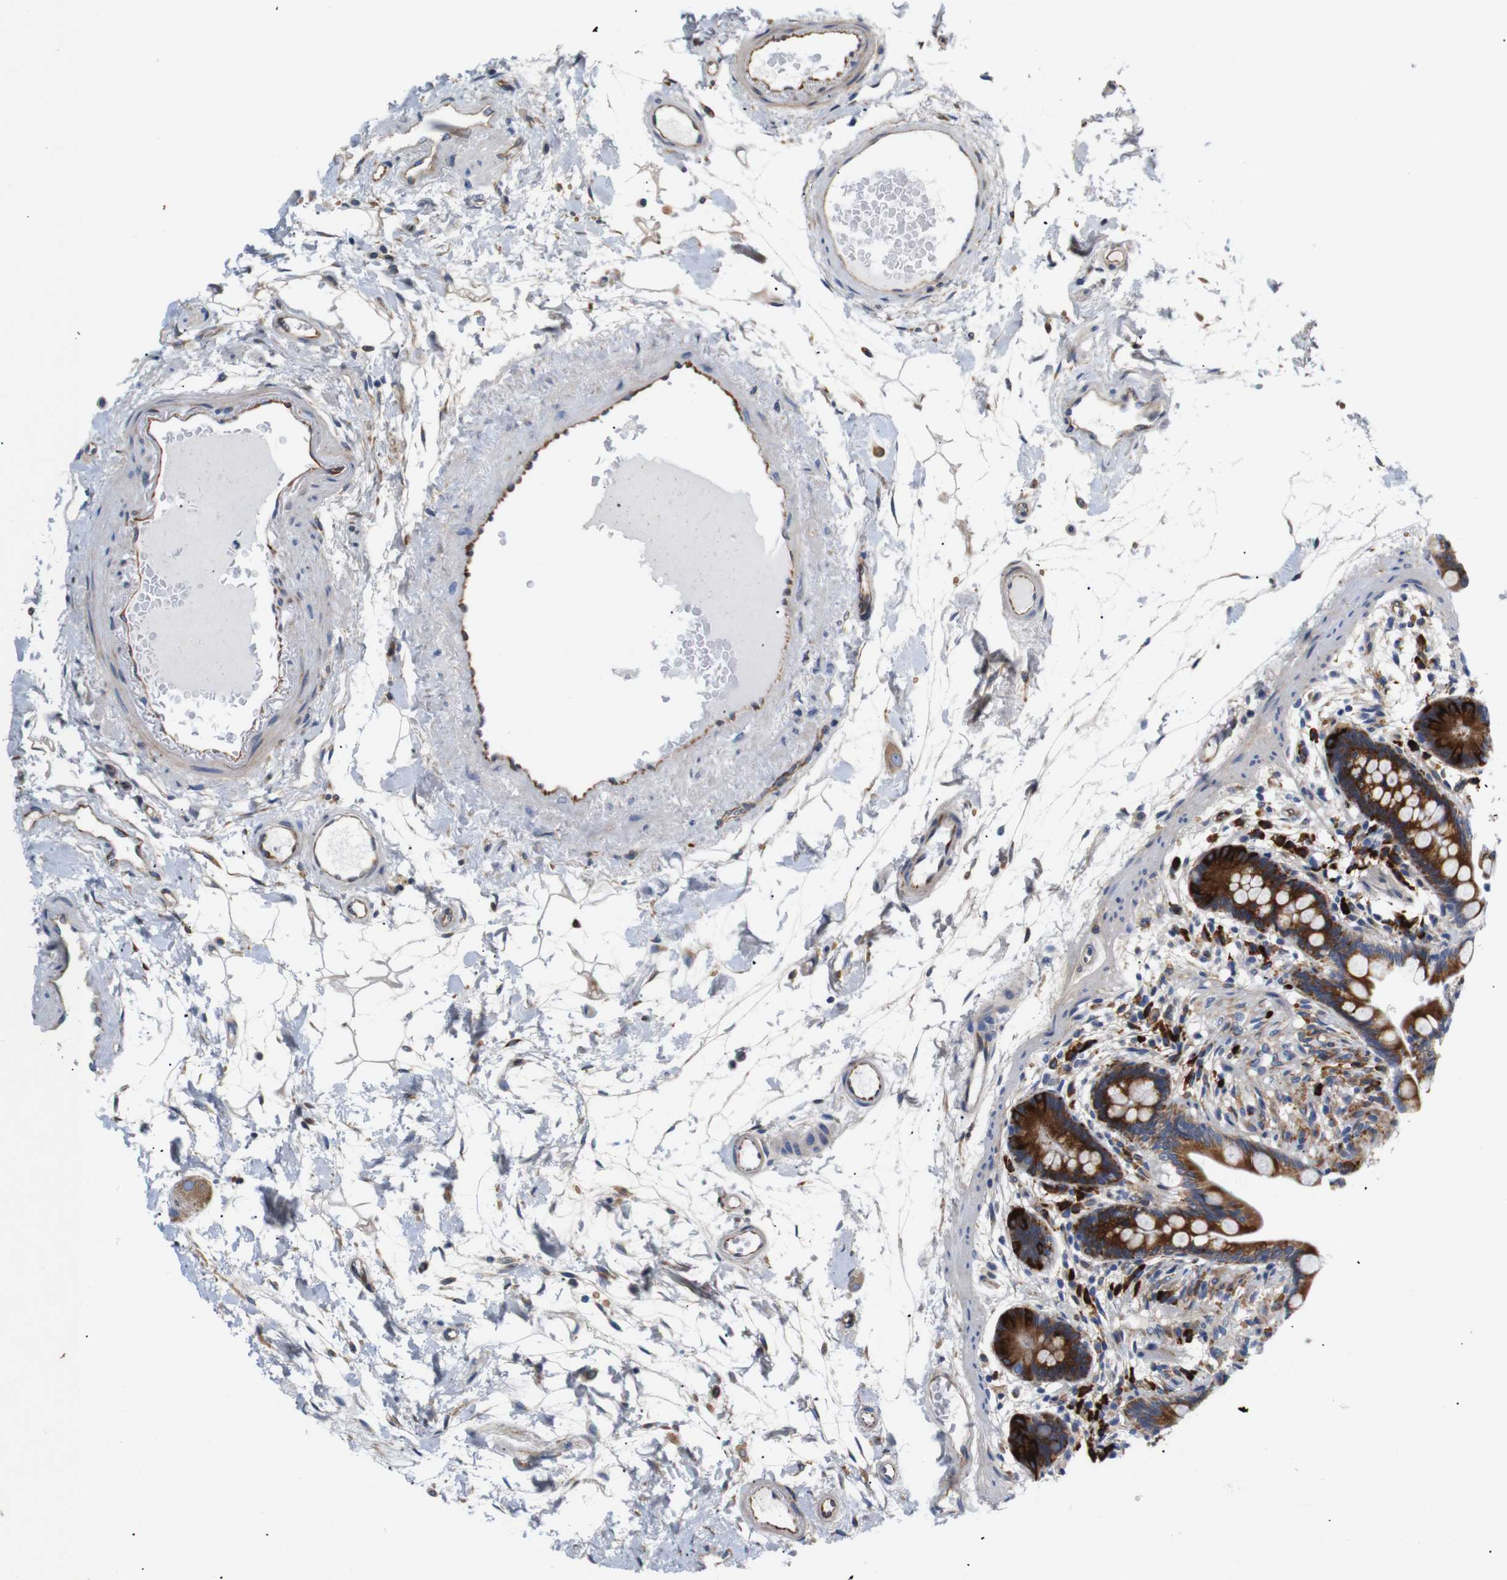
{"staining": {"intensity": "moderate", "quantity": ">75%", "location": "cytoplasmic/membranous"}, "tissue": "colon", "cell_type": "Endothelial cells", "image_type": "normal", "snomed": [{"axis": "morphology", "description": "Normal tissue, NOS"}, {"axis": "topography", "description": "Colon"}], "caption": "IHC photomicrograph of normal colon: human colon stained using immunohistochemistry (IHC) exhibits medium levels of moderate protein expression localized specifically in the cytoplasmic/membranous of endothelial cells, appearing as a cytoplasmic/membranous brown color.", "gene": "UBE2G2", "patient": {"sex": "male", "age": 73}}